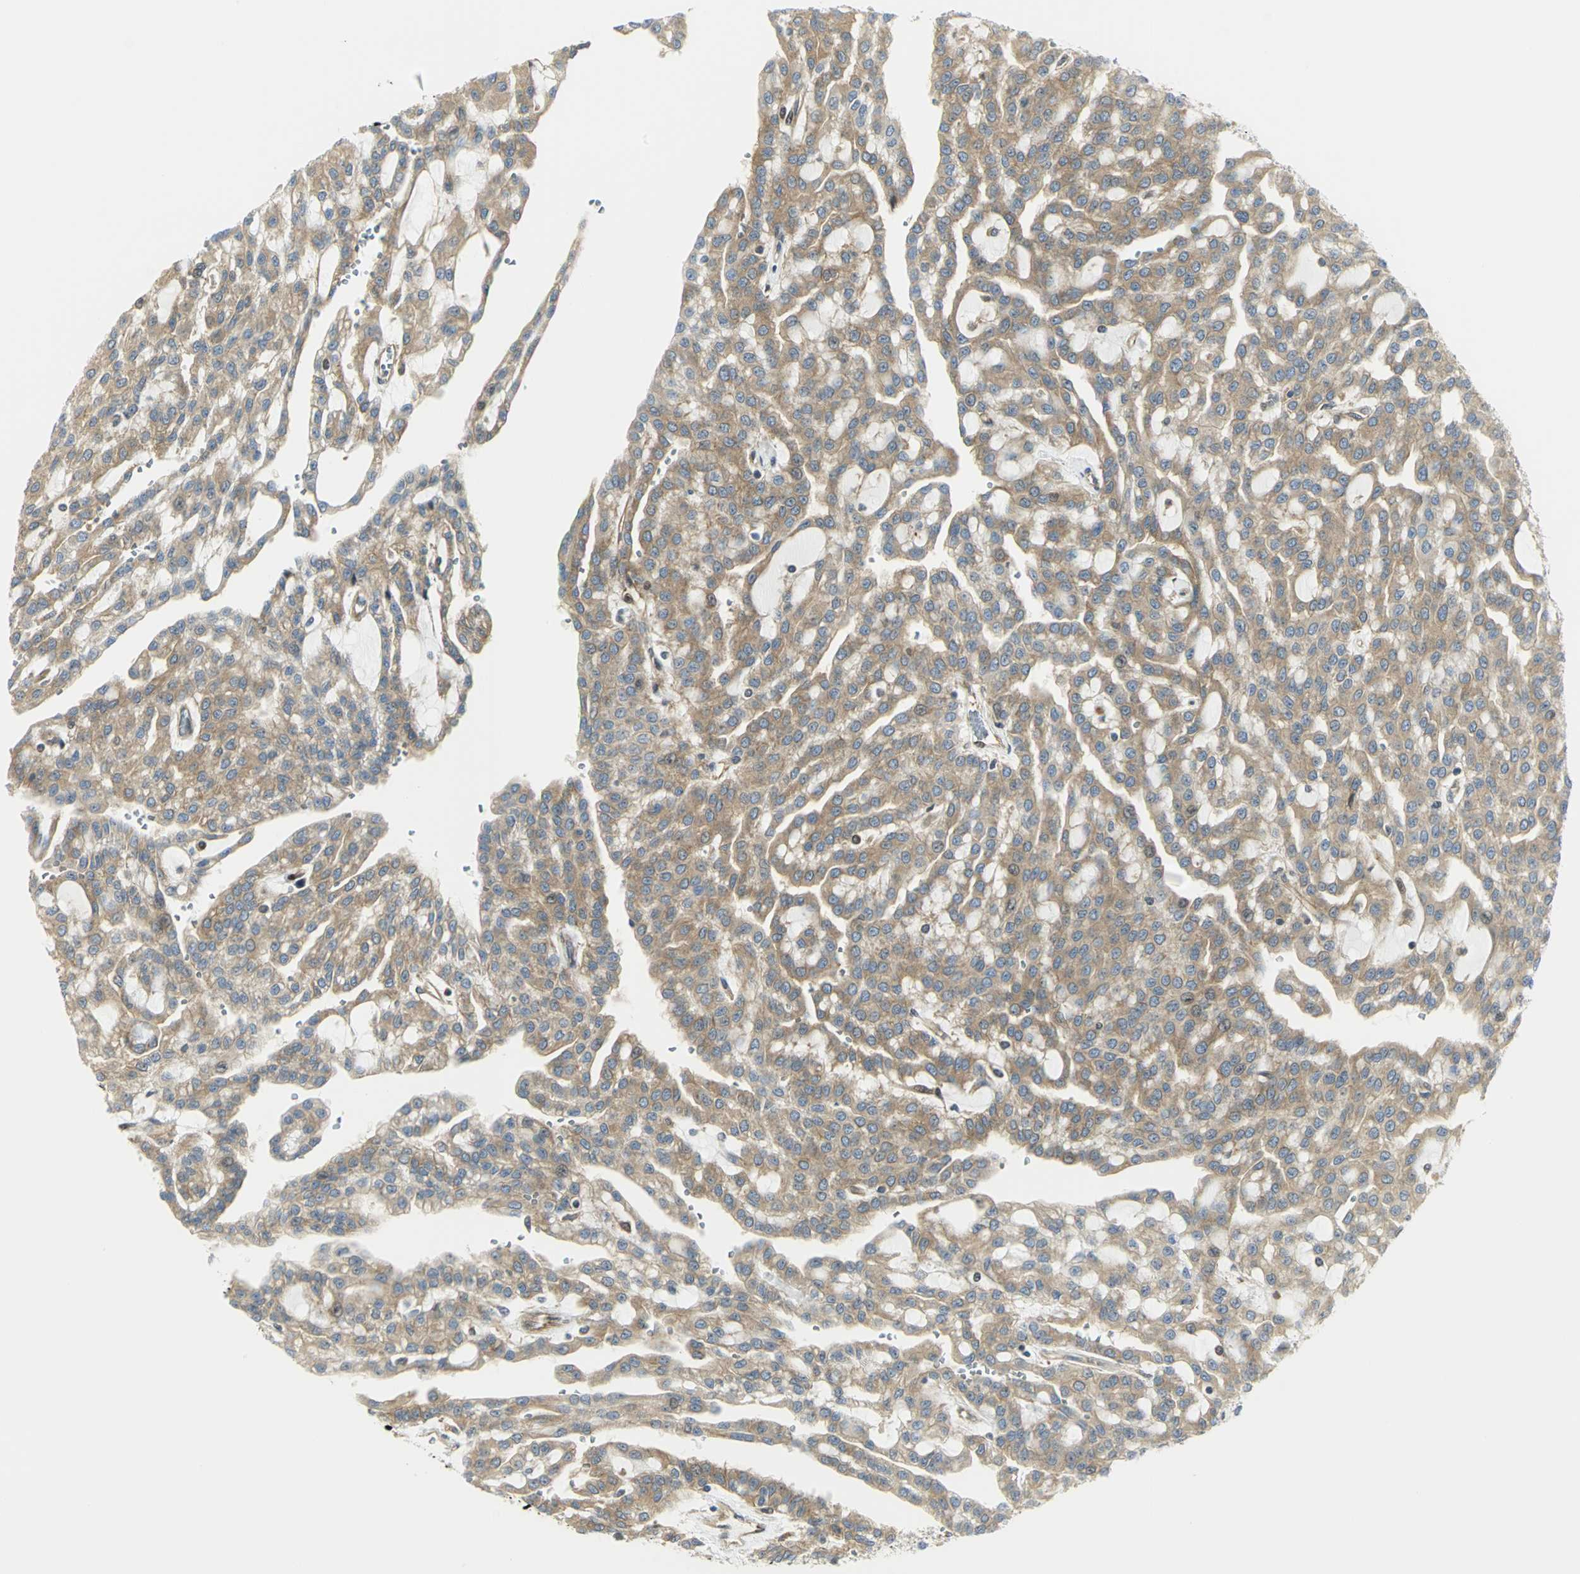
{"staining": {"intensity": "moderate", "quantity": ">75%", "location": "cytoplasmic/membranous"}, "tissue": "renal cancer", "cell_type": "Tumor cells", "image_type": "cancer", "snomed": [{"axis": "morphology", "description": "Adenocarcinoma, NOS"}, {"axis": "topography", "description": "Kidney"}], "caption": "The image displays immunohistochemical staining of renal cancer. There is moderate cytoplasmic/membranous positivity is appreciated in approximately >75% of tumor cells. (brown staining indicates protein expression, while blue staining denotes nuclei).", "gene": "EEA1", "patient": {"sex": "male", "age": 63}}